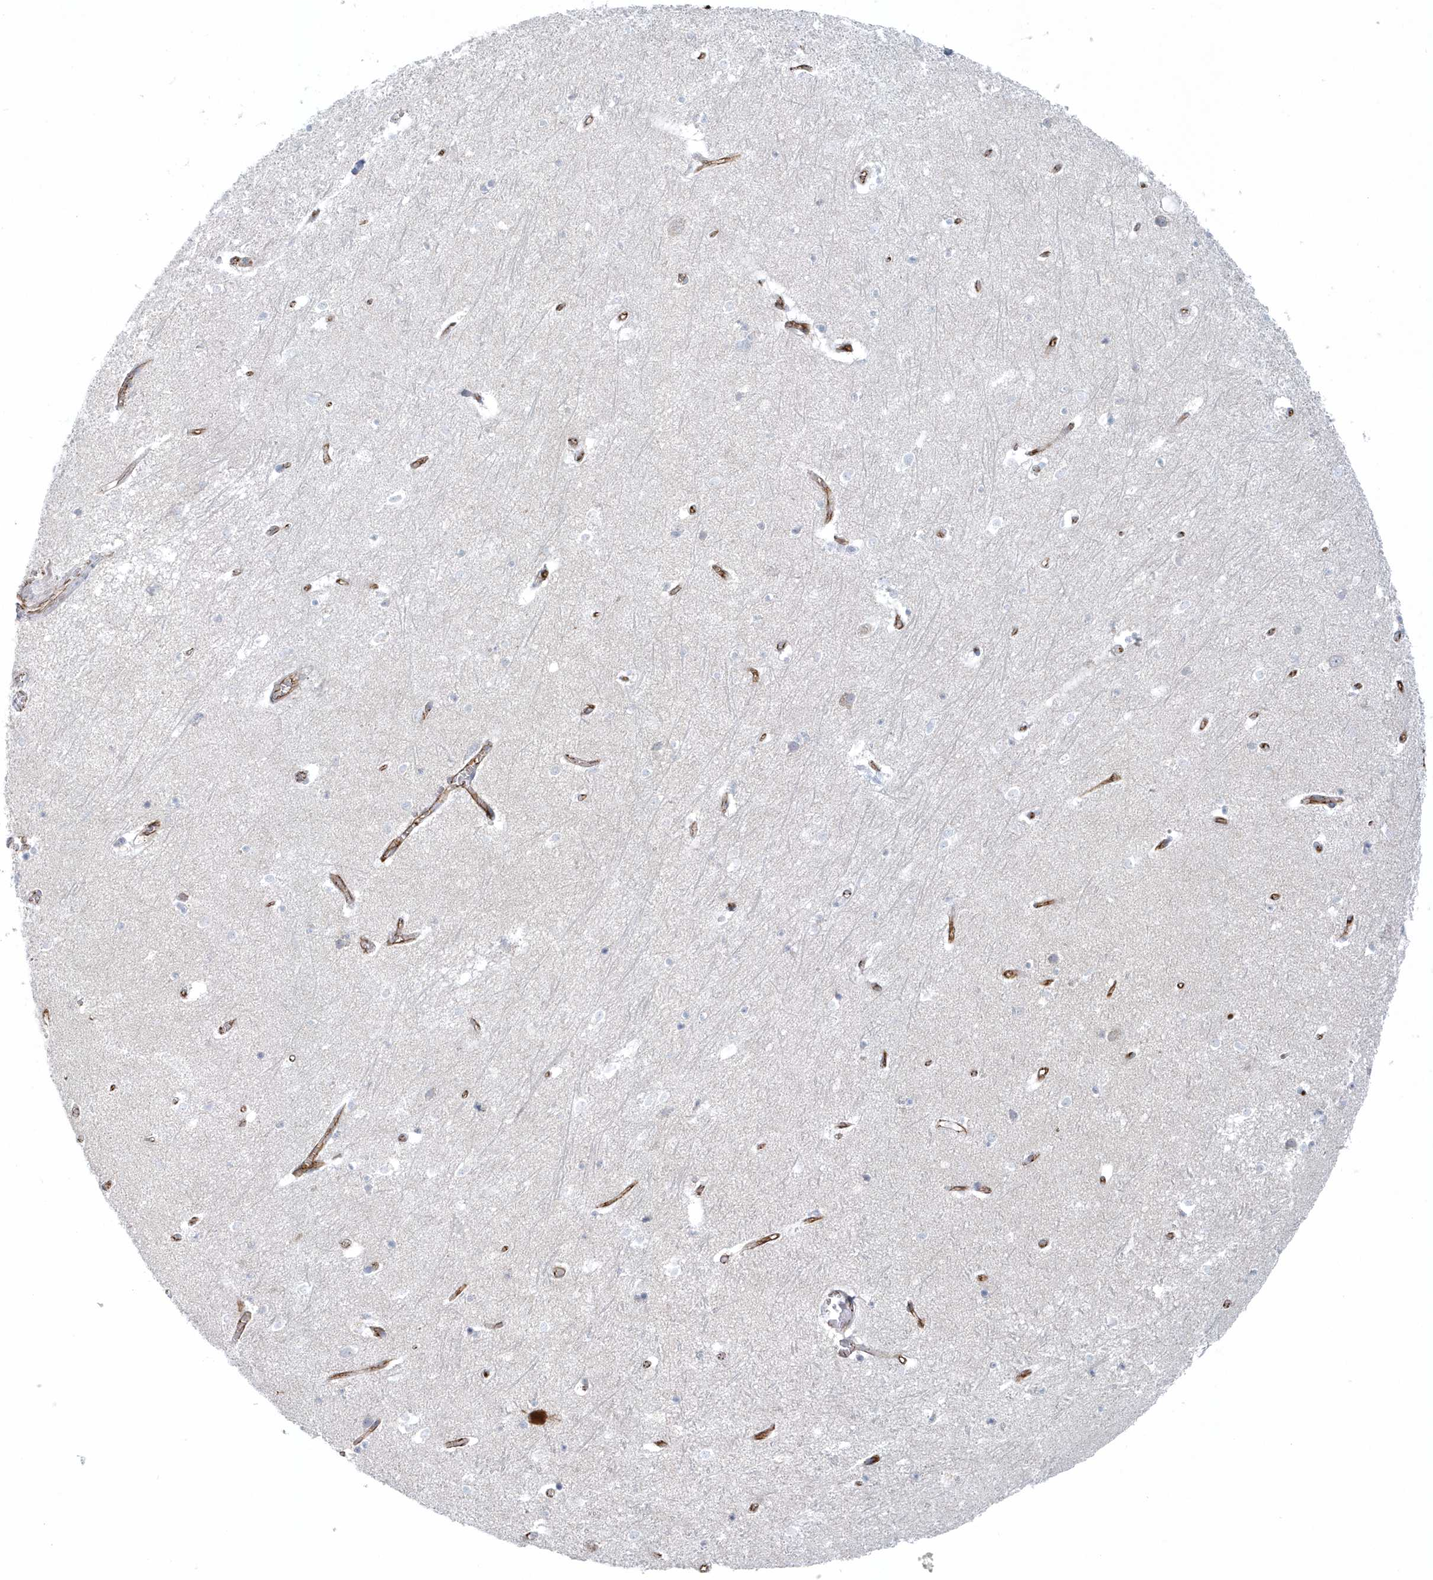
{"staining": {"intensity": "negative", "quantity": "none", "location": "none"}, "tissue": "hippocampus", "cell_type": "Glial cells", "image_type": "normal", "snomed": [{"axis": "morphology", "description": "Normal tissue, NOS"}, {"axis": "topography", "description": "Hippocampus"}], "caption": "Human hippocampus stained for a protein using immunohistochemistry (IHC) displays no expression in glial cells.", "gene": "GPR152", "patient": {"sex": "female", "age": 64}}